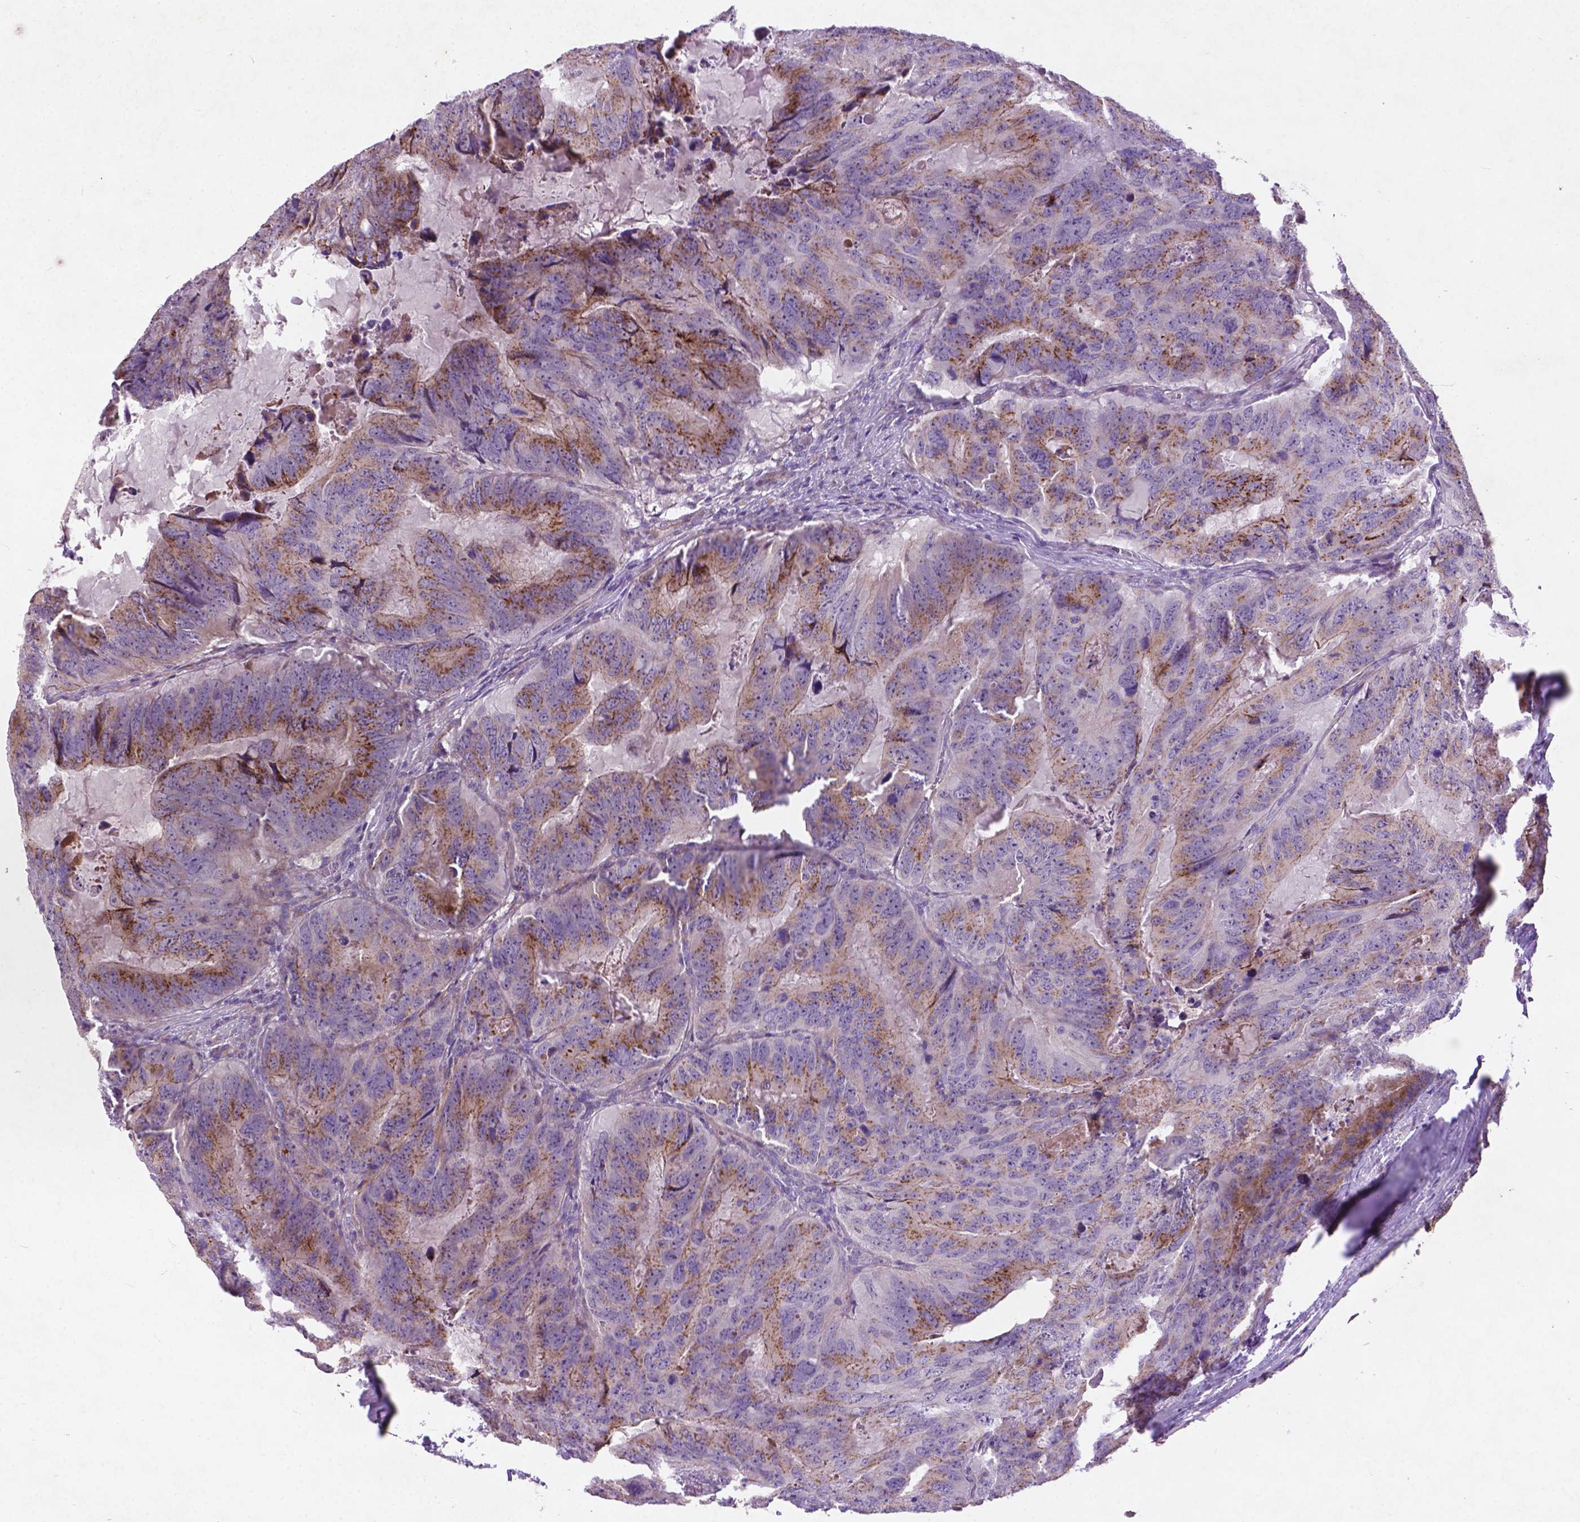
{"staining": {"intensity": "moderate", "quantity": ">75%", "location": "cytoplasmic/membranous"}, "tissue": "colorectal cancer", "cell_type": "Tumor cells", "image_type": "cancer", "snomed": [{"axis": "morphology", "description": "Adenocarcinoma, NOS"}, {"axis": "topography", "description": "Colon"}], "caption": "Immunohistochemistry (DAB) staining of colorectal adenocarcinoma shows moderate cytoplasmic/membranous protein positivity in about >75% of tumor cells. (IHC, brightfield microscopy, high magnification).", "gene": "ATG4D", "patient": {"sex": "male", "age": 79}}